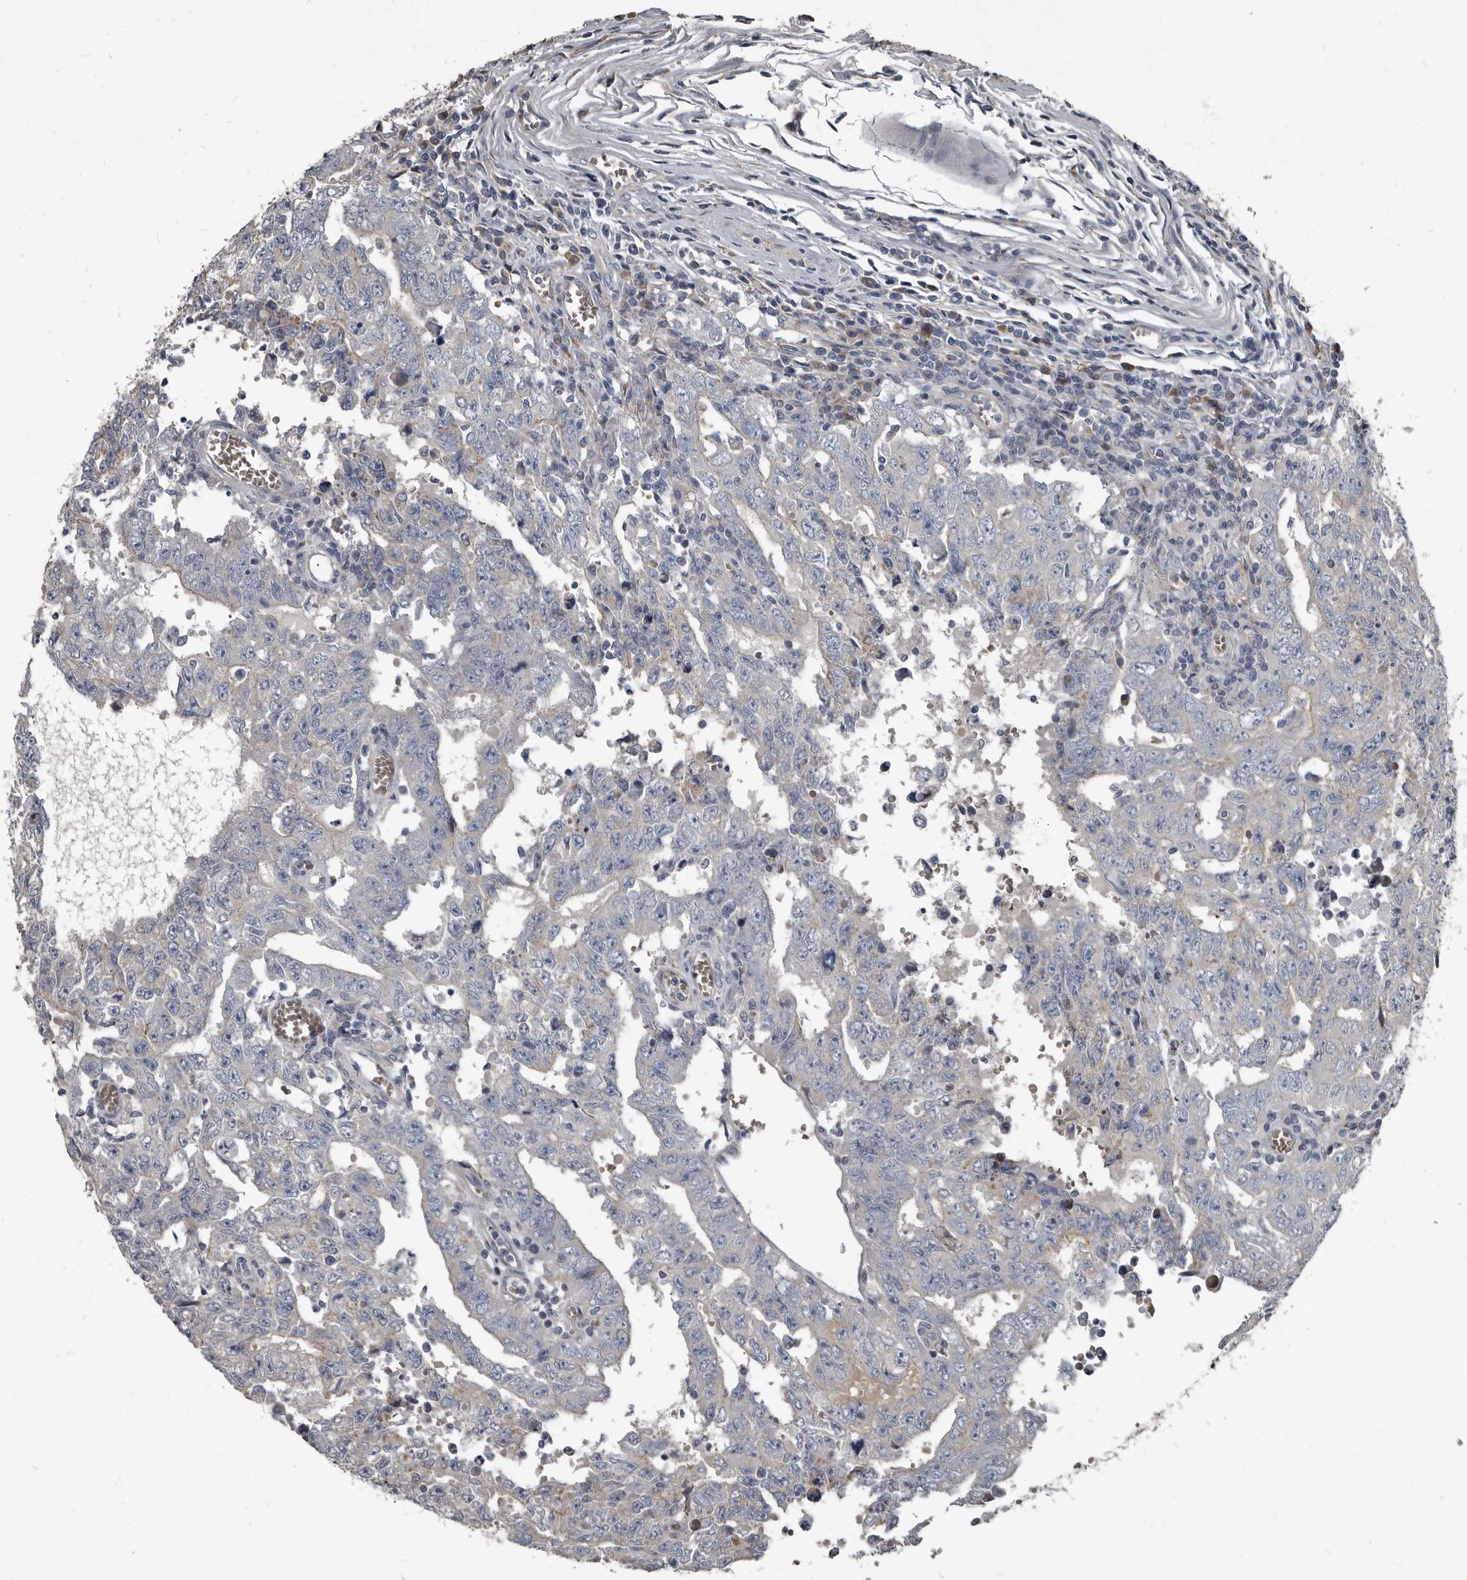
{"staining": {"intensity": "weak", "quantity": "<25%", "location": "cytoplasmic/membranous"}, "tissue": "testis cancer", "cell_type": "Tumor cells", "image_type": "cancer", "snomed": [{"axis": "morphology", "description": "Carcinoma, Embryonal, NOS"}, {"axis": "topography", "description": "Testis"}], "caption": "Tumor cells are negative for protein expression in human testis cancer (embryonal carcinoma).", "gene": "TPD52L1", "patient": {"sex": "male", "age": 26}}